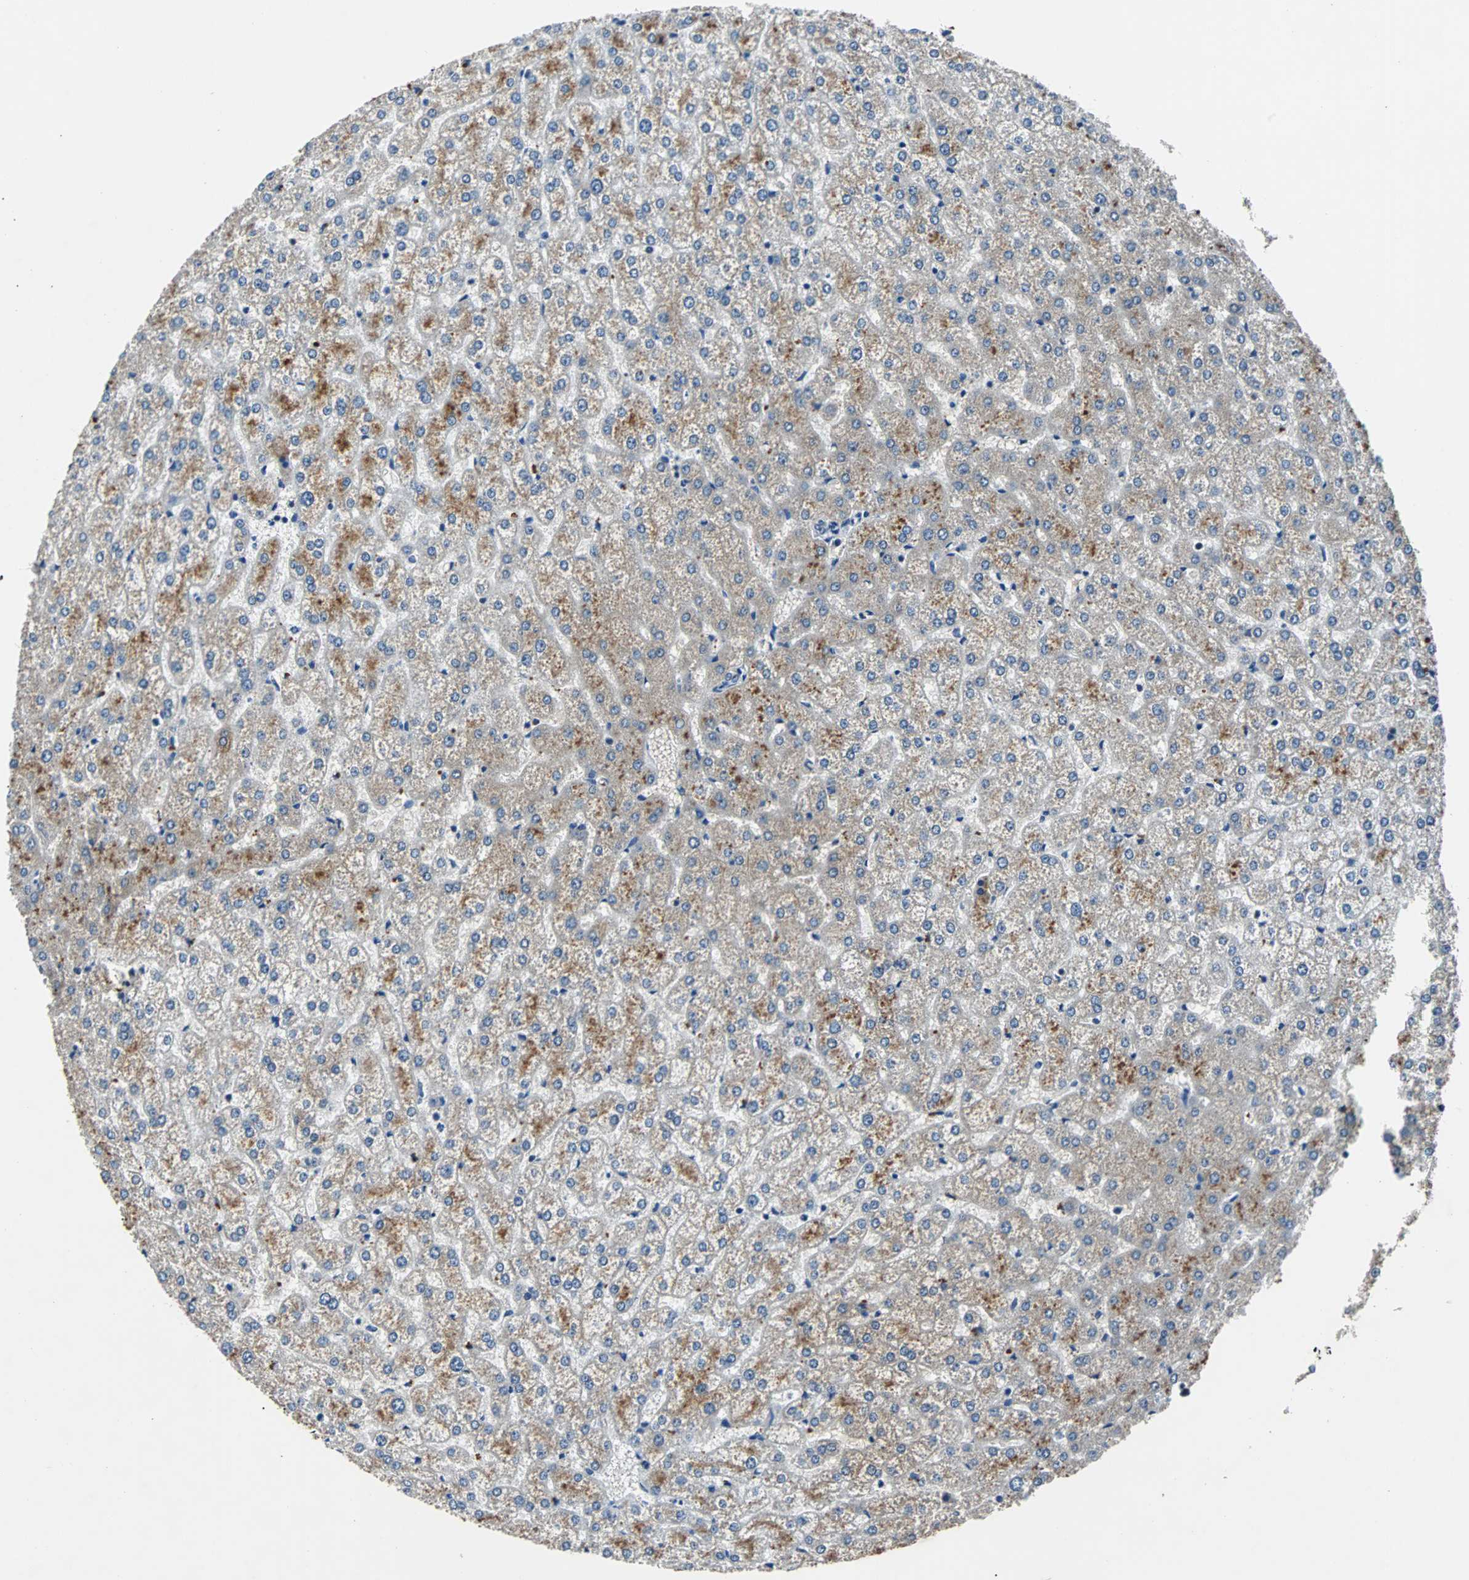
{"staining": {"intensity": "negative", "quantity": "none", "location": "none"}, "tissue": "liver", "cell_type": "Cholangiocytes", "image_type": "normal", "snomed": [{"axis": "morphology", "description": "Normal tissue, NOS"}, {"axis": "topography", "description": "Liver"}], "caption": "High power microscopy histopathology image of an IHC photomicrograph of unremarkable liver, revealing no significant staining in cholangiocytes.", "gene": "USP28", "patient": {"sex": "female", "age": 32}}